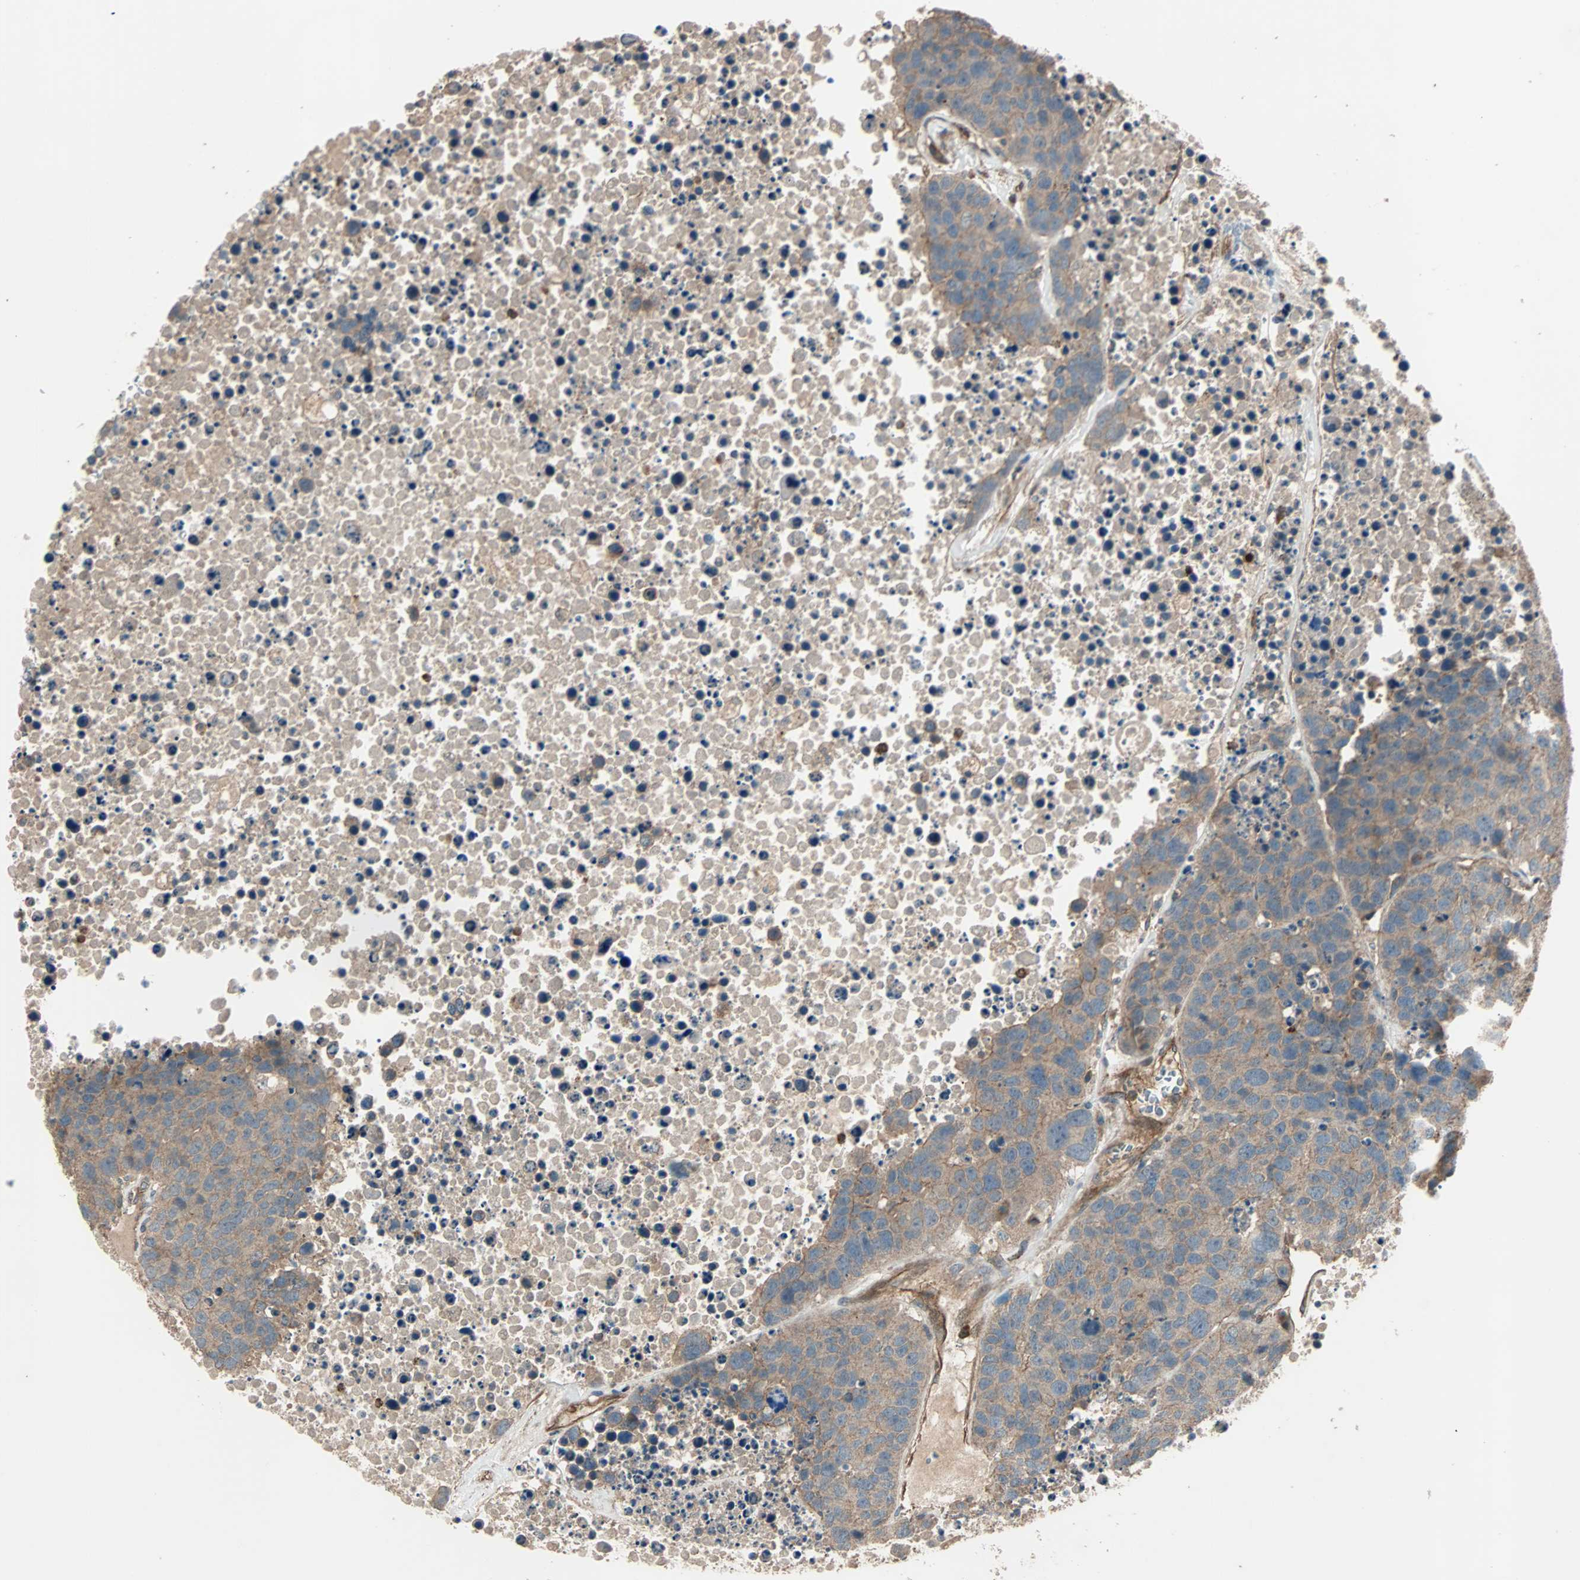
{"staining": {"intensity": "moderate", "quantity": ">75%", "location": "cytoplasmic/membranous"}, "tissue": "carcinoid", "cell_type": "Tumor cells", "image_type": "cancer", "snomed": [{"axis": "morphology", "description": "Carcinoid, malignant, NOS"}, {"axis": "topography", "description": "Lung"}], "caption": "IHC histopathology image of neoplastic tissue: carcinoid stained using immunohistochemistry demonstrates medium levels of moderate protein expression localized specifically in the cytoplasmic/membranous of tumor cells, appearing as a cytoplasmic/membranous brown color.", "gene": "GCK", "patient": {"sex": "male", "age": 60}}